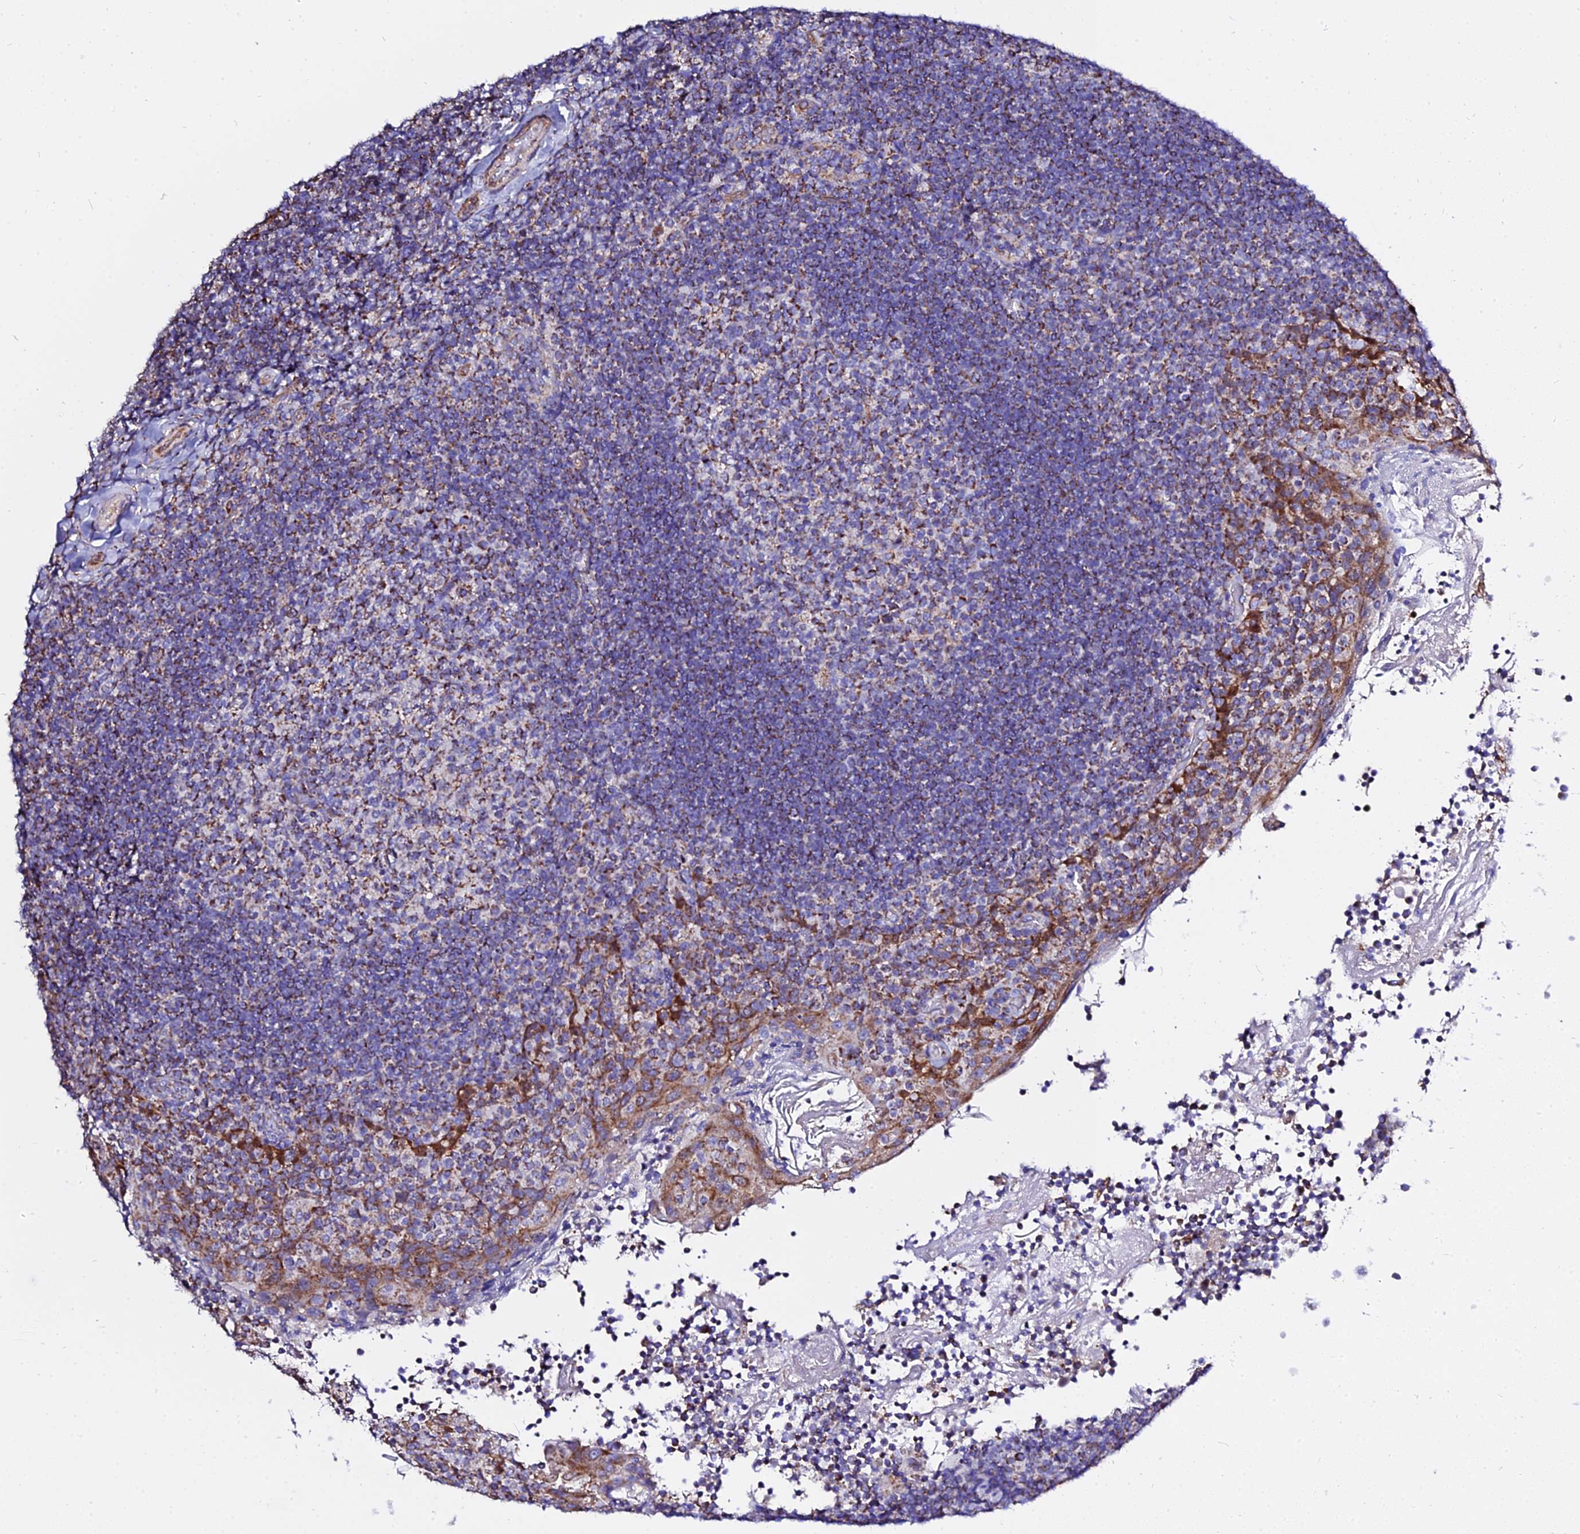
{"staining": {"intensity": "moderate", "quantity": ">75%", "location": "cytoplasmic/membranous"}, "tissue": "tonsil", "cell_type": "Germinal center cells", "image_type": "normal", "snomed": [{"axis": "morphology", "description": "Normal tissue, NOS"}, {"axis": "topography", "description": "Tonsil"}], "caption": "DAB (3,3'-diaminobenzidine) immunohistochemical staining of unremarkable human tonsil demonstrates moderate cytoplasmic/membranous protein expression in about >75% of germinal center cells. (Stains: DAB (3,3'-diaminobenzidine) in brown, nuclei in blue, Microscopy: brightfield microscopy at high magnification).", "gene": "ZNF573", "patient": {"sex": "female", "age": 10}}